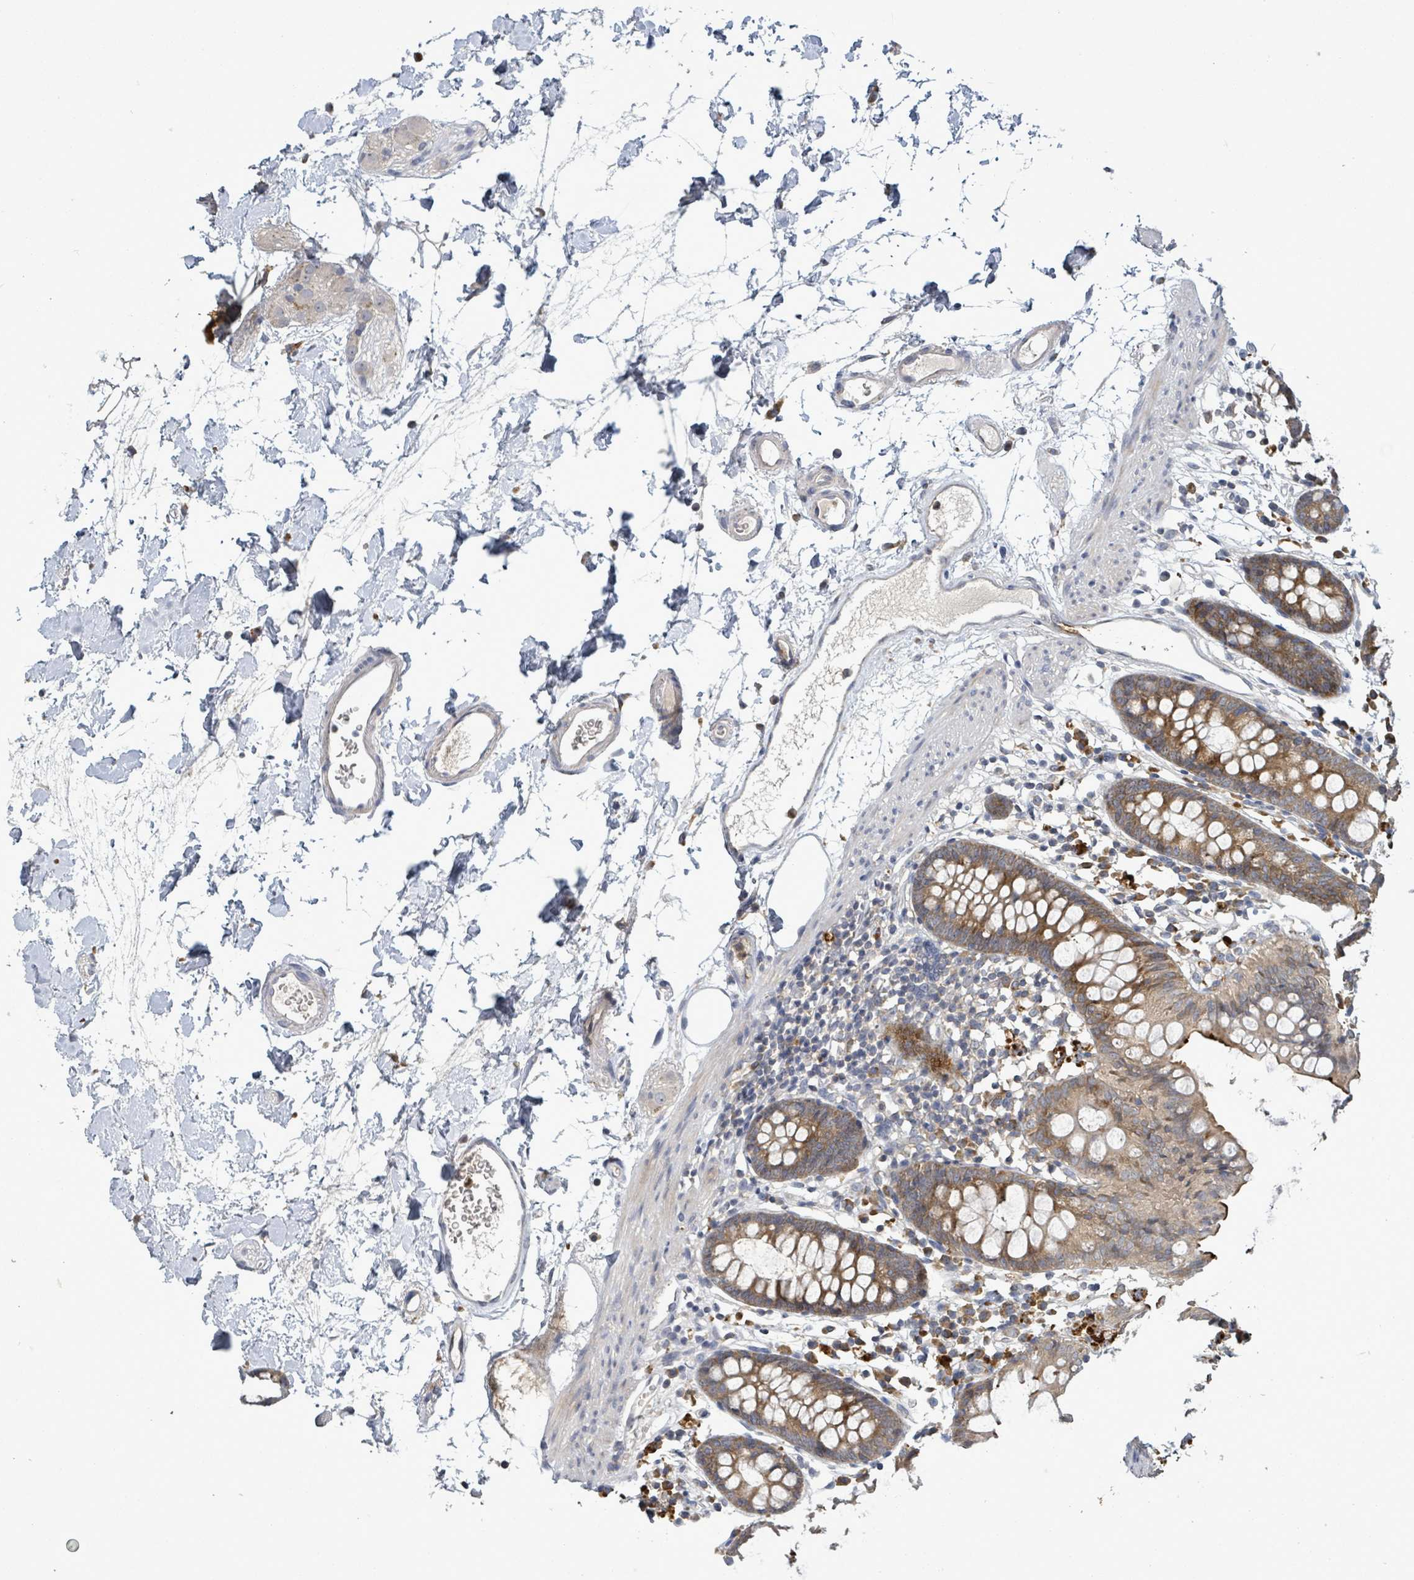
{"staining": {"intensity": "weak", "quantity": "25%-75%", "location": "cytoplasmic/membranous"}, "tissue": "colon", "cell_type": "Endothelial cells", "image_type": "normal", "snomed": [{"axis": "morphology", "description": "Normal tissue, NOS"}, {"axis": "topography", "description": "Colon"}], "caption": "The immunohistochemical stain highlights weak cytoplasmic/membranous expression in endothelial cells of unremarkable colon.", "gene": "SERPINE3", "patient": {"sex": "female", "age": 84}}